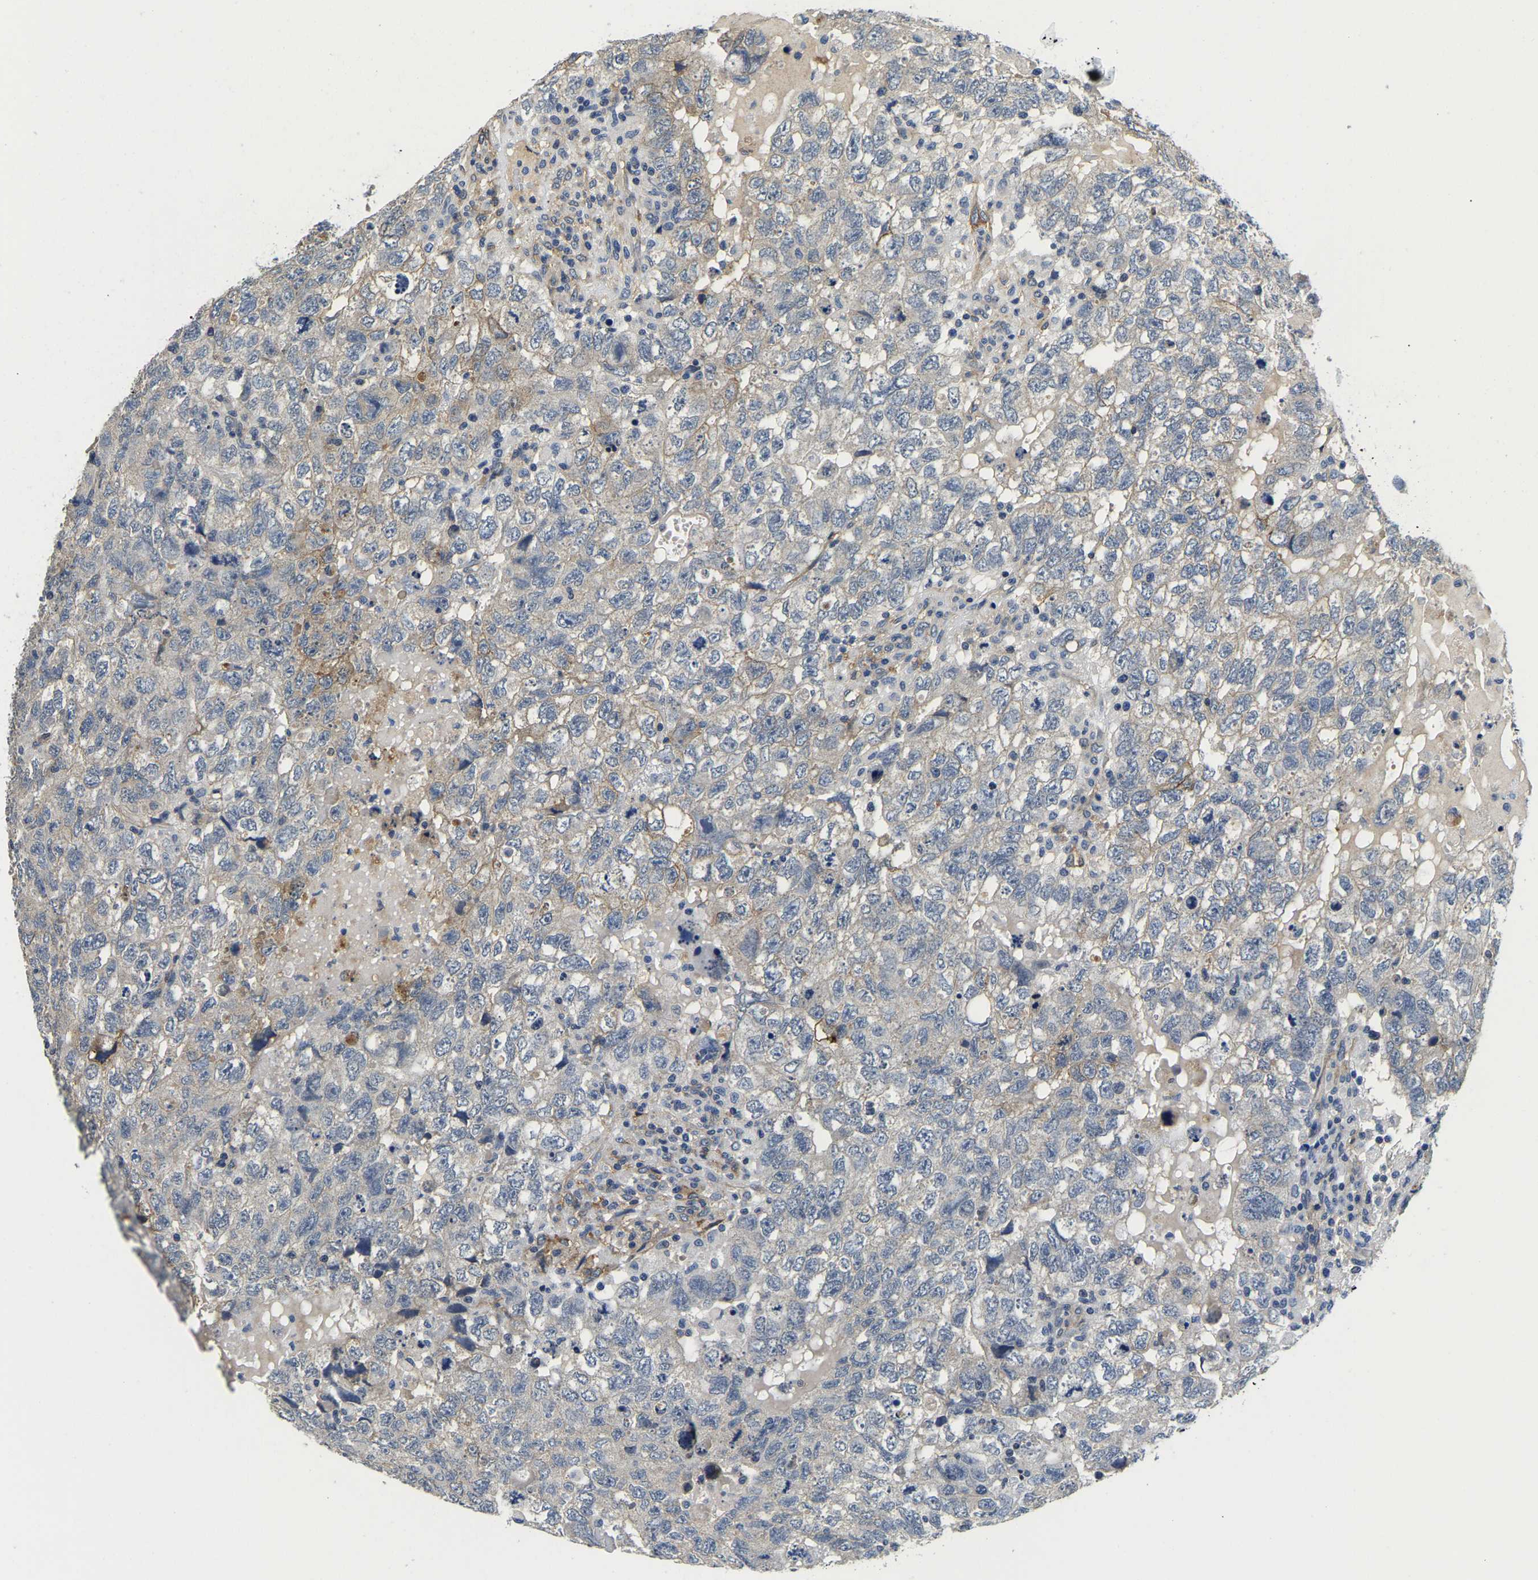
{"staining": {"intensity": "moderate", "quantity": "<25%", "location": "cytoplasmic/membranous"}, "tissue": "testis cancer", "cell_type": "Tumor cells", "image_type": "cancer", "snomed": [{"axis": "morphology", "description": "Carcinoma, Embryonal, NOS"}, {"axis": "topography", "description": "Testis"}], "caption": "This is an image of immunohistochemistry (IHC) staining of testis embryonal carcinoma, which shows moderate expression in the cytoplasmic/membranous of tumor cells.", "gene": "ITGA2", "patient": {"sex": "male", "age": 36}}